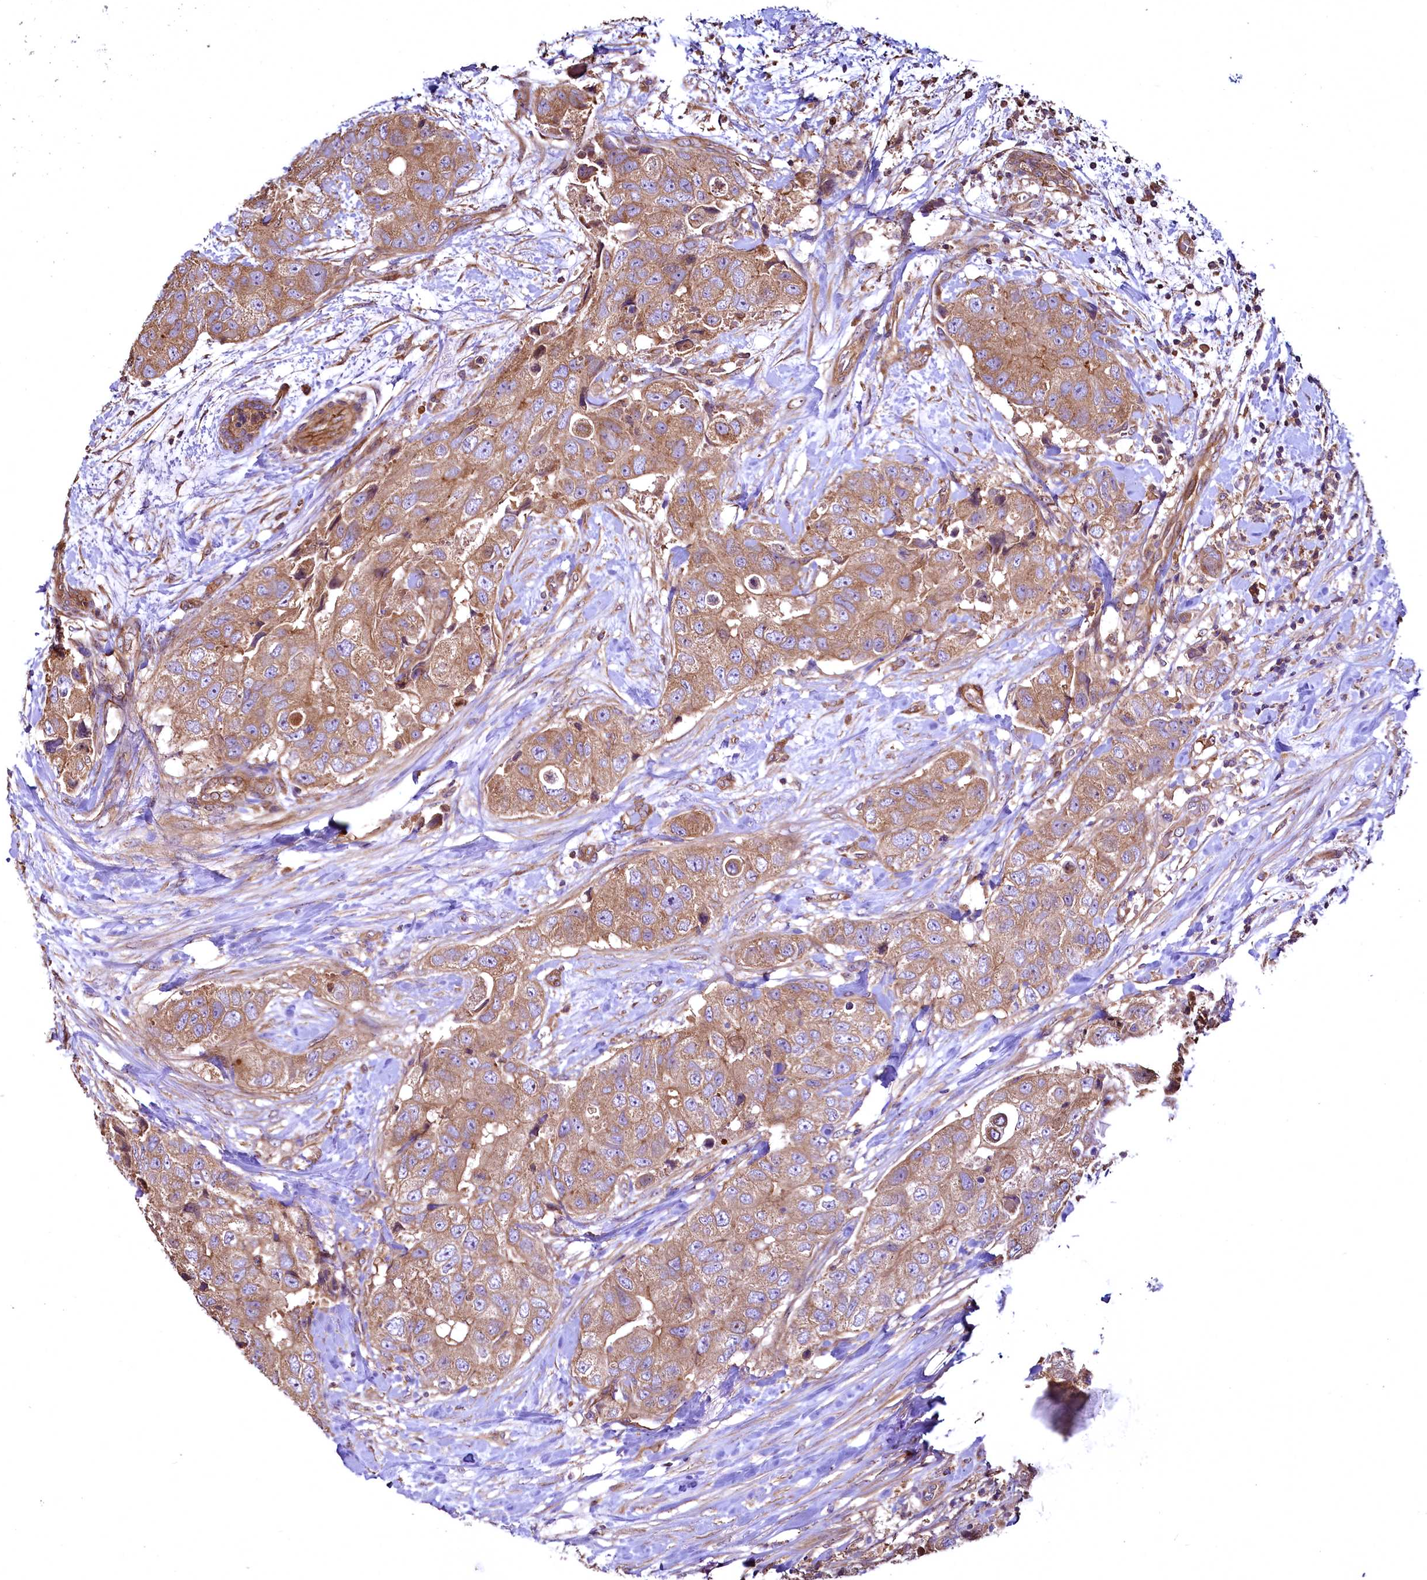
{"staining": {"intensity": "moderate", "quantity": ">75%", "location": "cytoplasmic/membranous"}, "tissue": "breast cancer", "cell_type": "Tumor cells", "image_type": "cancer", "snomed": [{"axis": "morphology", "description": "Duct carcinoma"}, {"axis": "topography", "description": "Breast"}], "caption": "Breast cancer stained with DAB (3,3'-diaminobenzidine) immunohistochemistry displays medium levels of moderate cytoplasmic/membranous positivity in about >75% of tumor cells. Nuclei are stained in blue.", "gene": "TBCEL", "patient": {"sex": "female", "age": 62}}